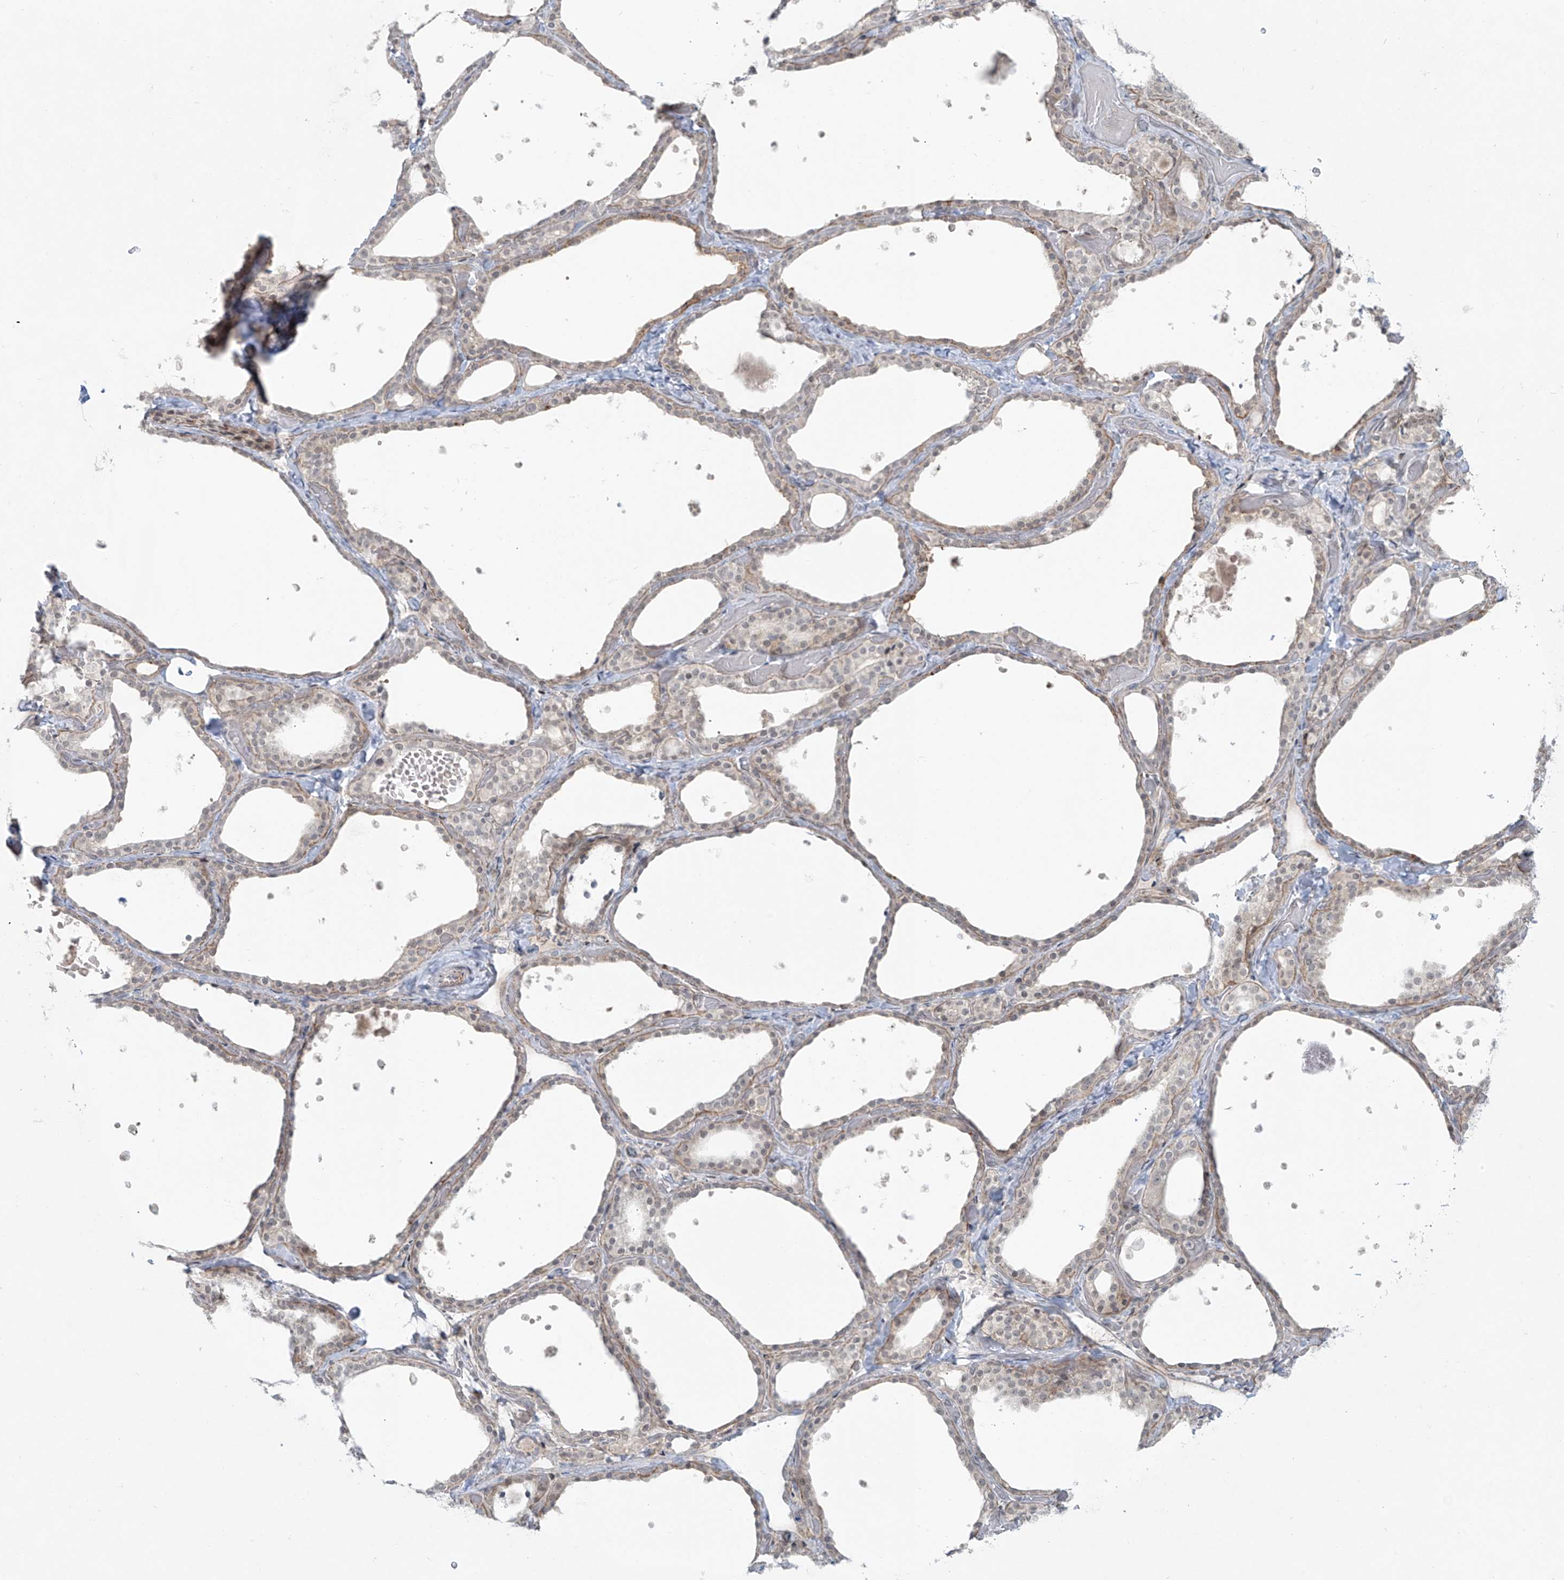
{"staining": {"intensity": "weak", "quantity": "<25%", "location": "cytoplasmic/membranous"}, "tissue": "thyroid gland", "cell_type": "Glandular cells", "image_type": "normal", "snomed": [{"axis": "morphology", "description": "Normal tissue, NOS"}, {"axis": "topography", "description": "Thyroid gland"}], "caption": "IHC photomicrograph of normal human thyroid gland stained for a protein (brown), which reveals no positivity in glandular cells.", "gene": "PPAT", "patient": {"sex": "female", "age": 44}}